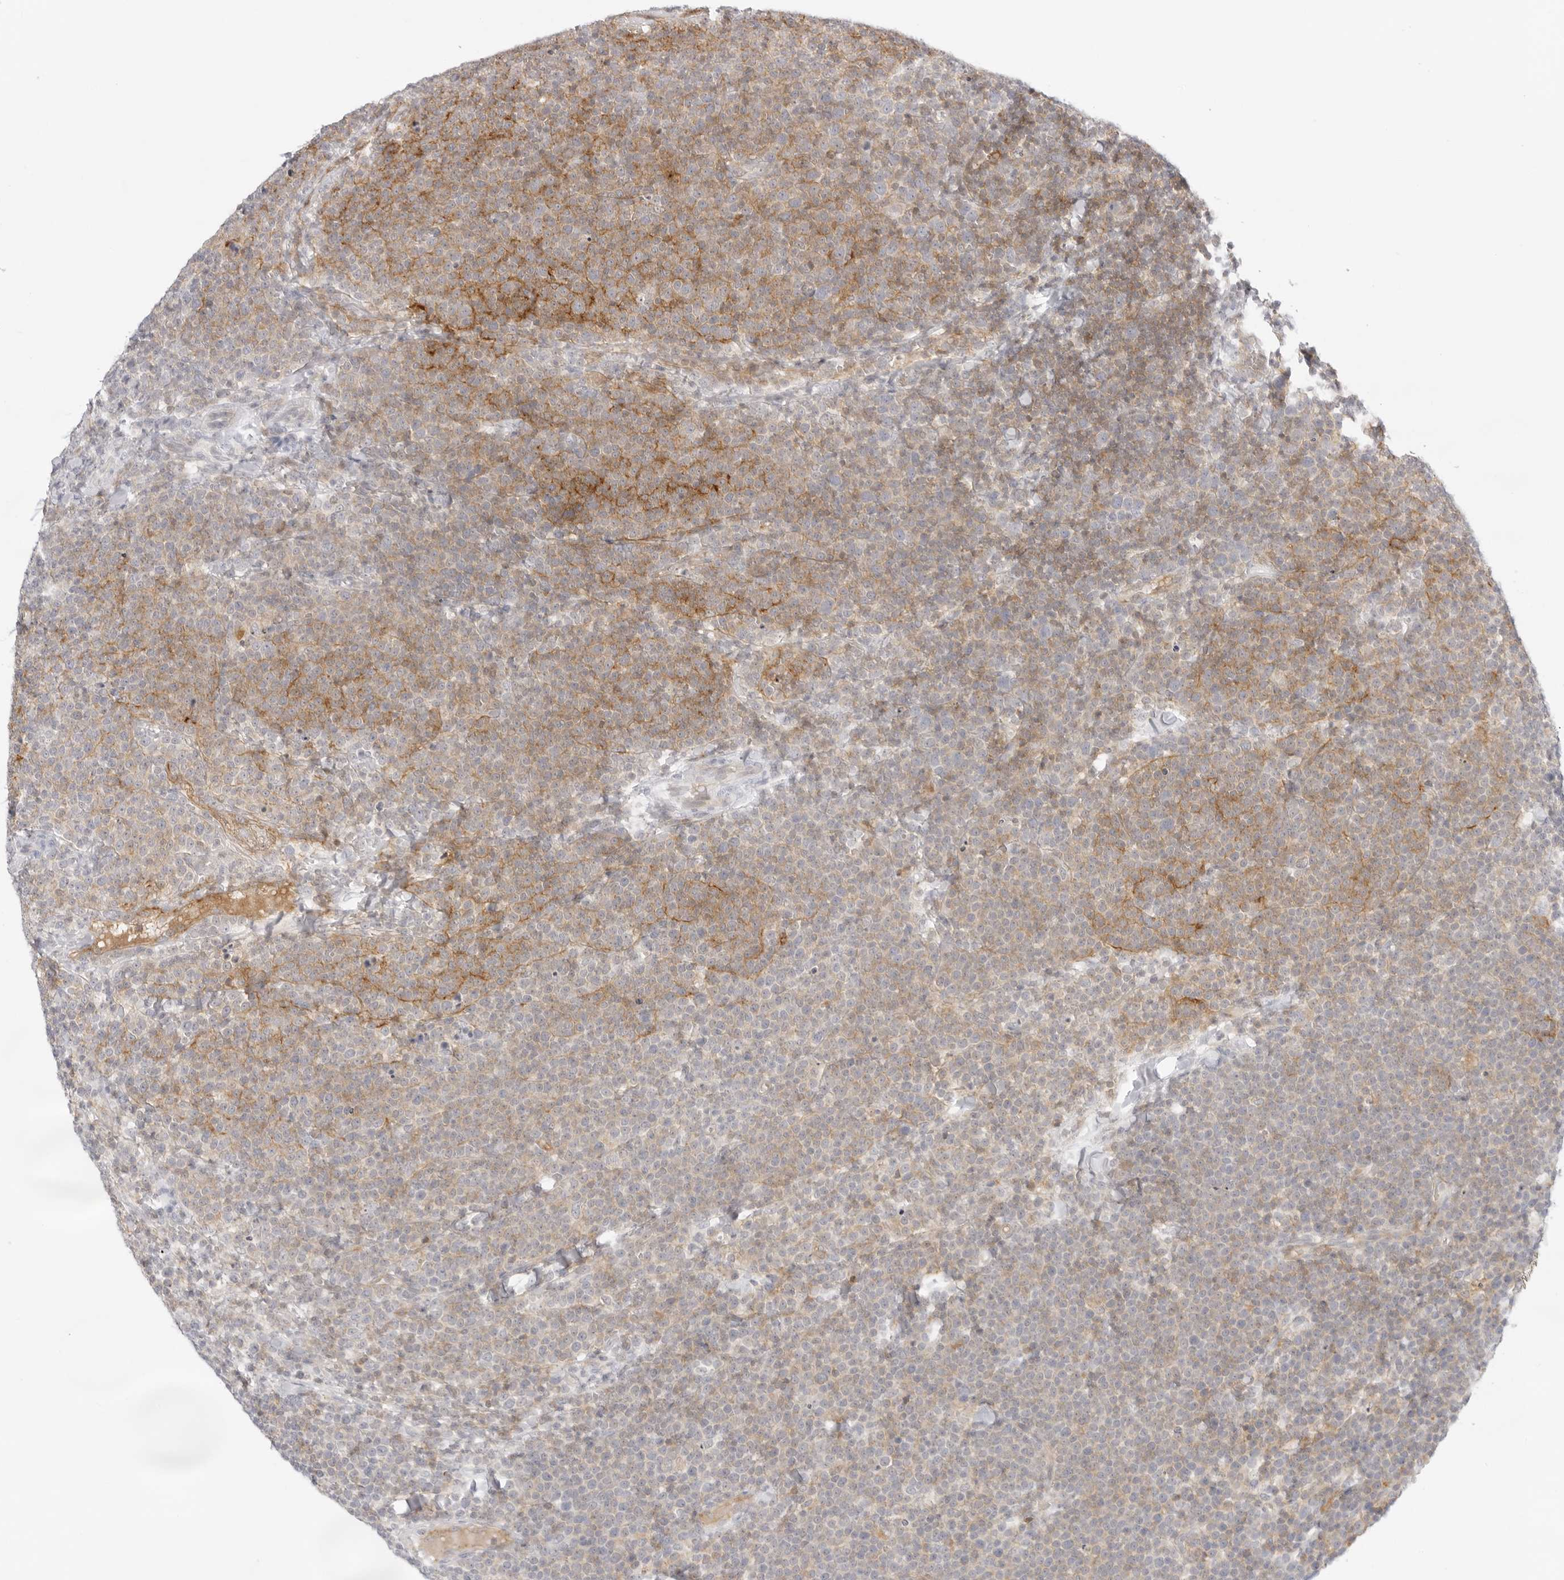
{"staining": {"intensity": "moderate", "quantity": "25%-75%", "location": "cytoplasmic/membranous"}, "tissue": "lymphoma", "cell_type": "Tumor cells", "image_type": "cancer", "snomed": [{"axis": "morphology", "description": "Malignant lymphoma, non-Hodgkin's type, High grade"}, {"axis": "topography", "description": "Lymph node"}], "caption": "Tumor cells exhibit medium levels of moderate cytoplasmic/membranous expression in about 25%-75% of cells in lymphoma.", "gene": "TNFRSF14", "patient": {"sex": "male", "age": 61}}